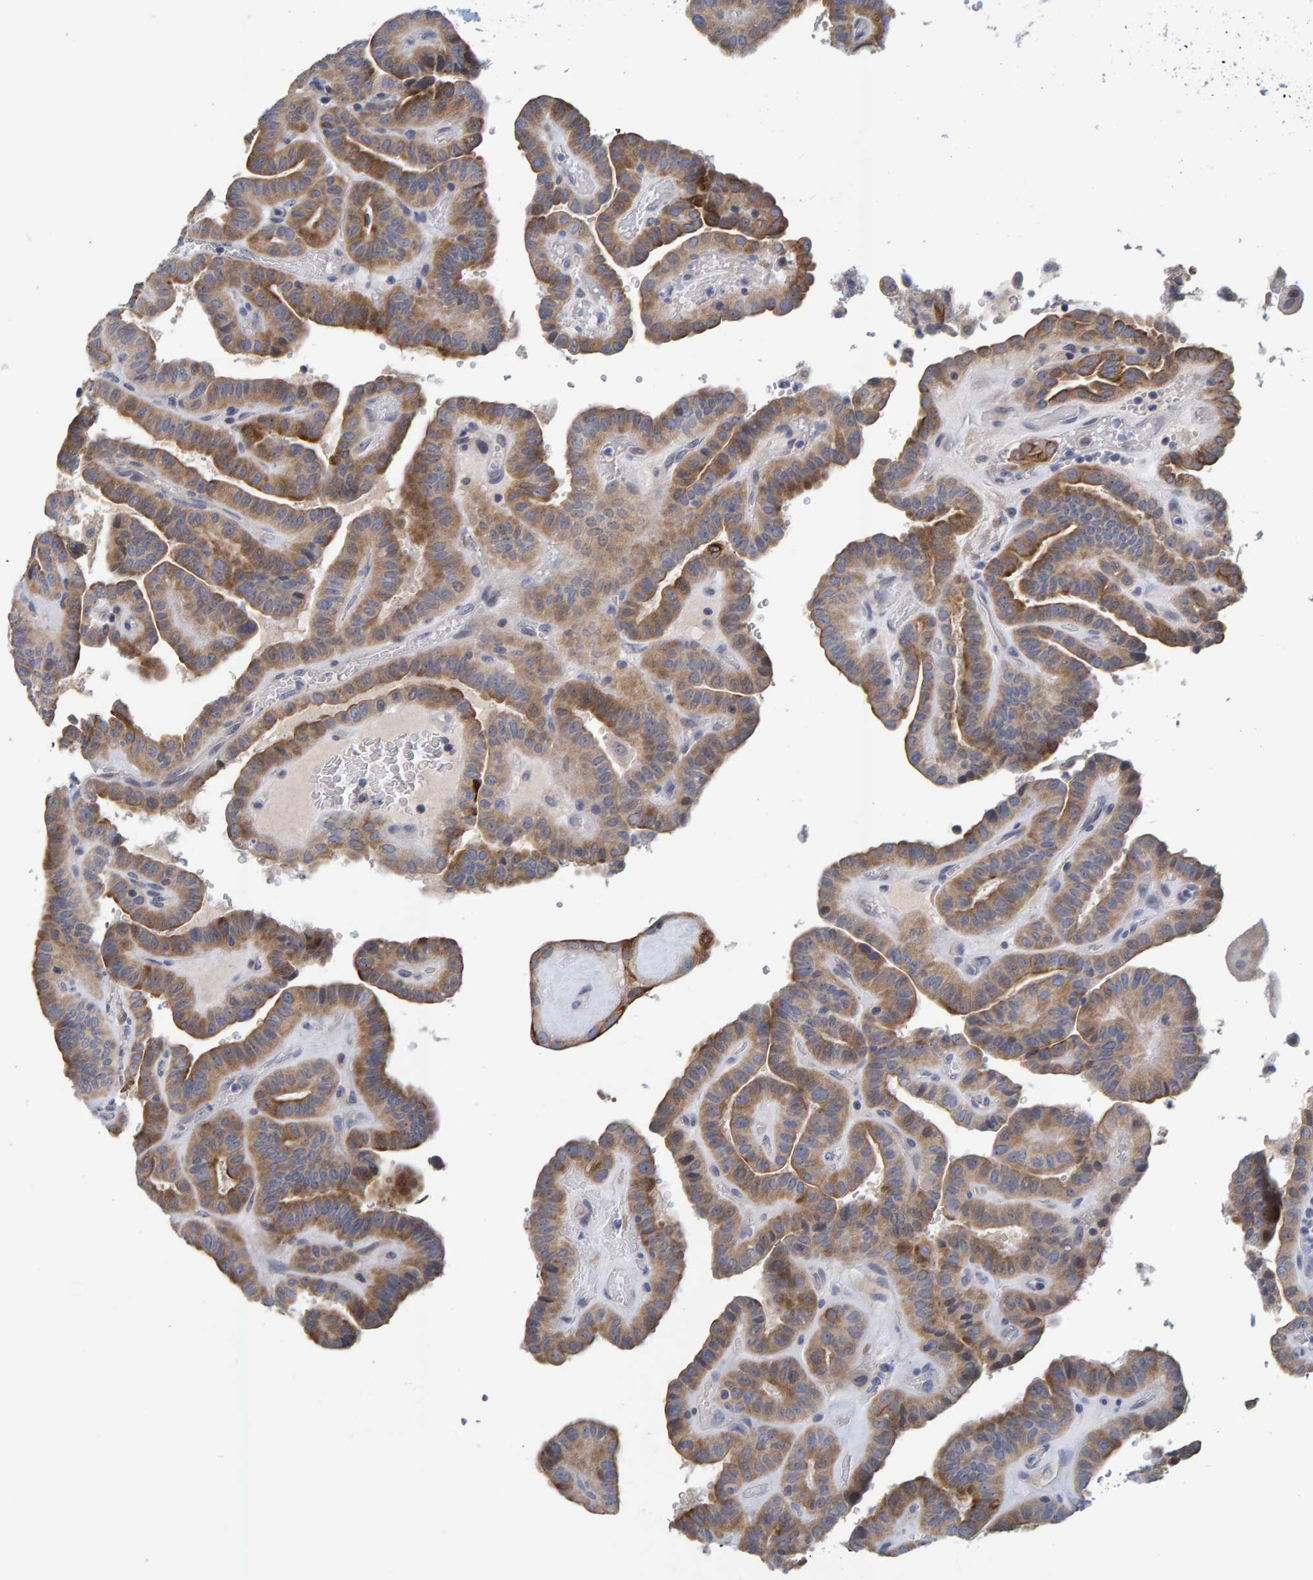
{"staining": {"intensity": "moderate", "quantity": ">75%", "location": "cytoplasmic/membranous"}, "tissue": "thyroid cancer", "cell_type": "Tumor cells", "image_type": "cancer", "snomed": [{"axis": "morphology", "description": "Papillary adenocarcinoma, NOS"}, {"axis": "topography", "description": "Thyroid gland"}], "caption": "Human thyroid cancer stained with a protein marker shows moderate staining in tumor cells.", "gene": "ZNF77", "patient": {"sex": "male", "age": 77}}